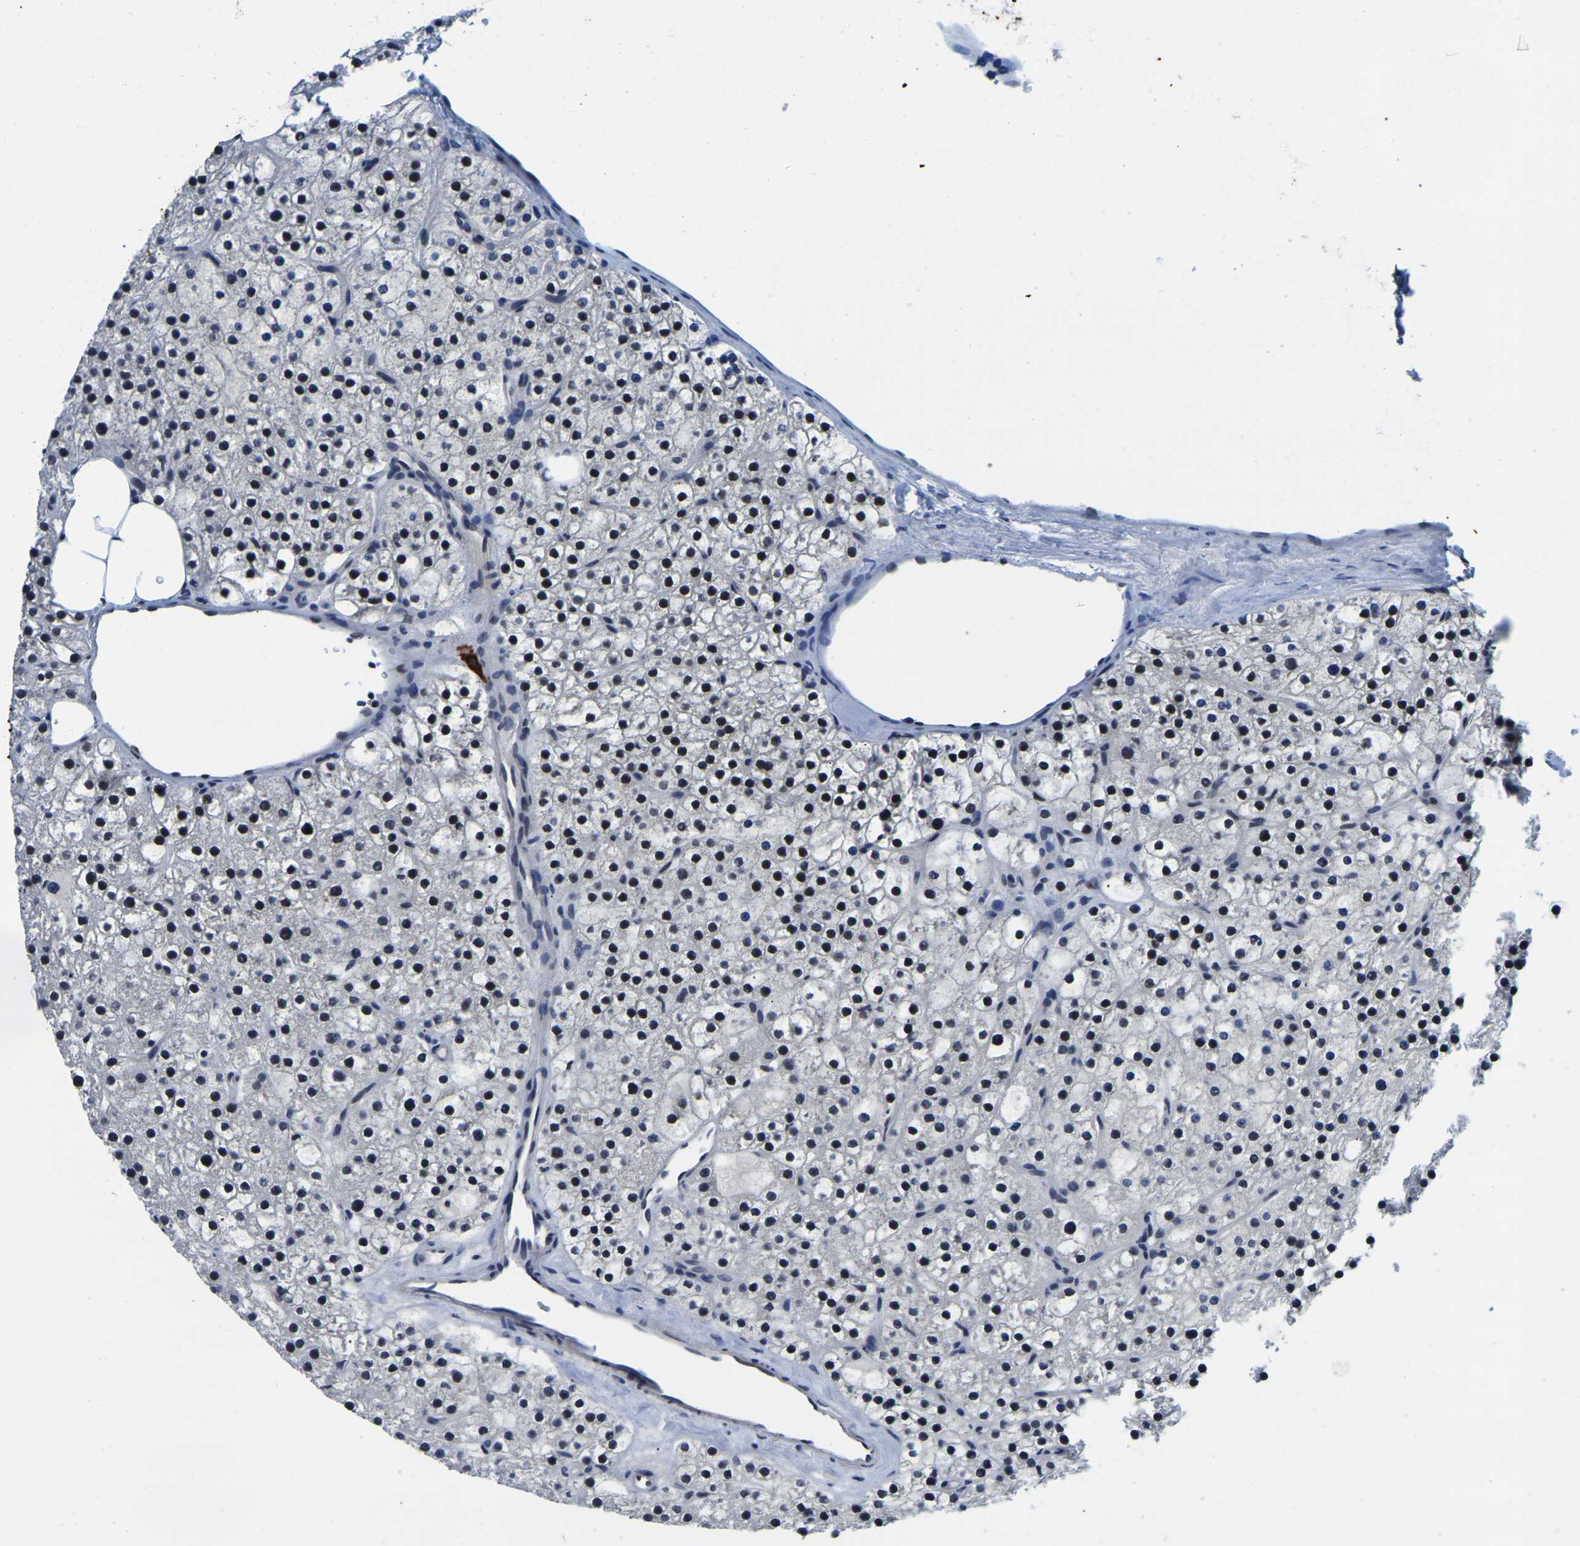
{"staining": {"intensity": "negative", "quantity": "none", "location": "none"}, "tissue": "parathyroid gland", "cell_type": "Glandular cells", "image_type": "normal", "snomed": [{"axis": "morphology", "description": "Normal tissue, NOS"}, {"axis": "morphology", "description": "Adenoma, NOS"}, {"axis": "topography", "description": "Parathyroid gland"}], "caption": "Parathyroid gland was stained to show a protein in brown. There is no significant positivity in glandular cells. (DAB (3,3'-diaminobenzidine) IHC with hematoxylin counter stain).", "gene": "POLDIP3", "patient": {"sex": "female", "age": 70}}